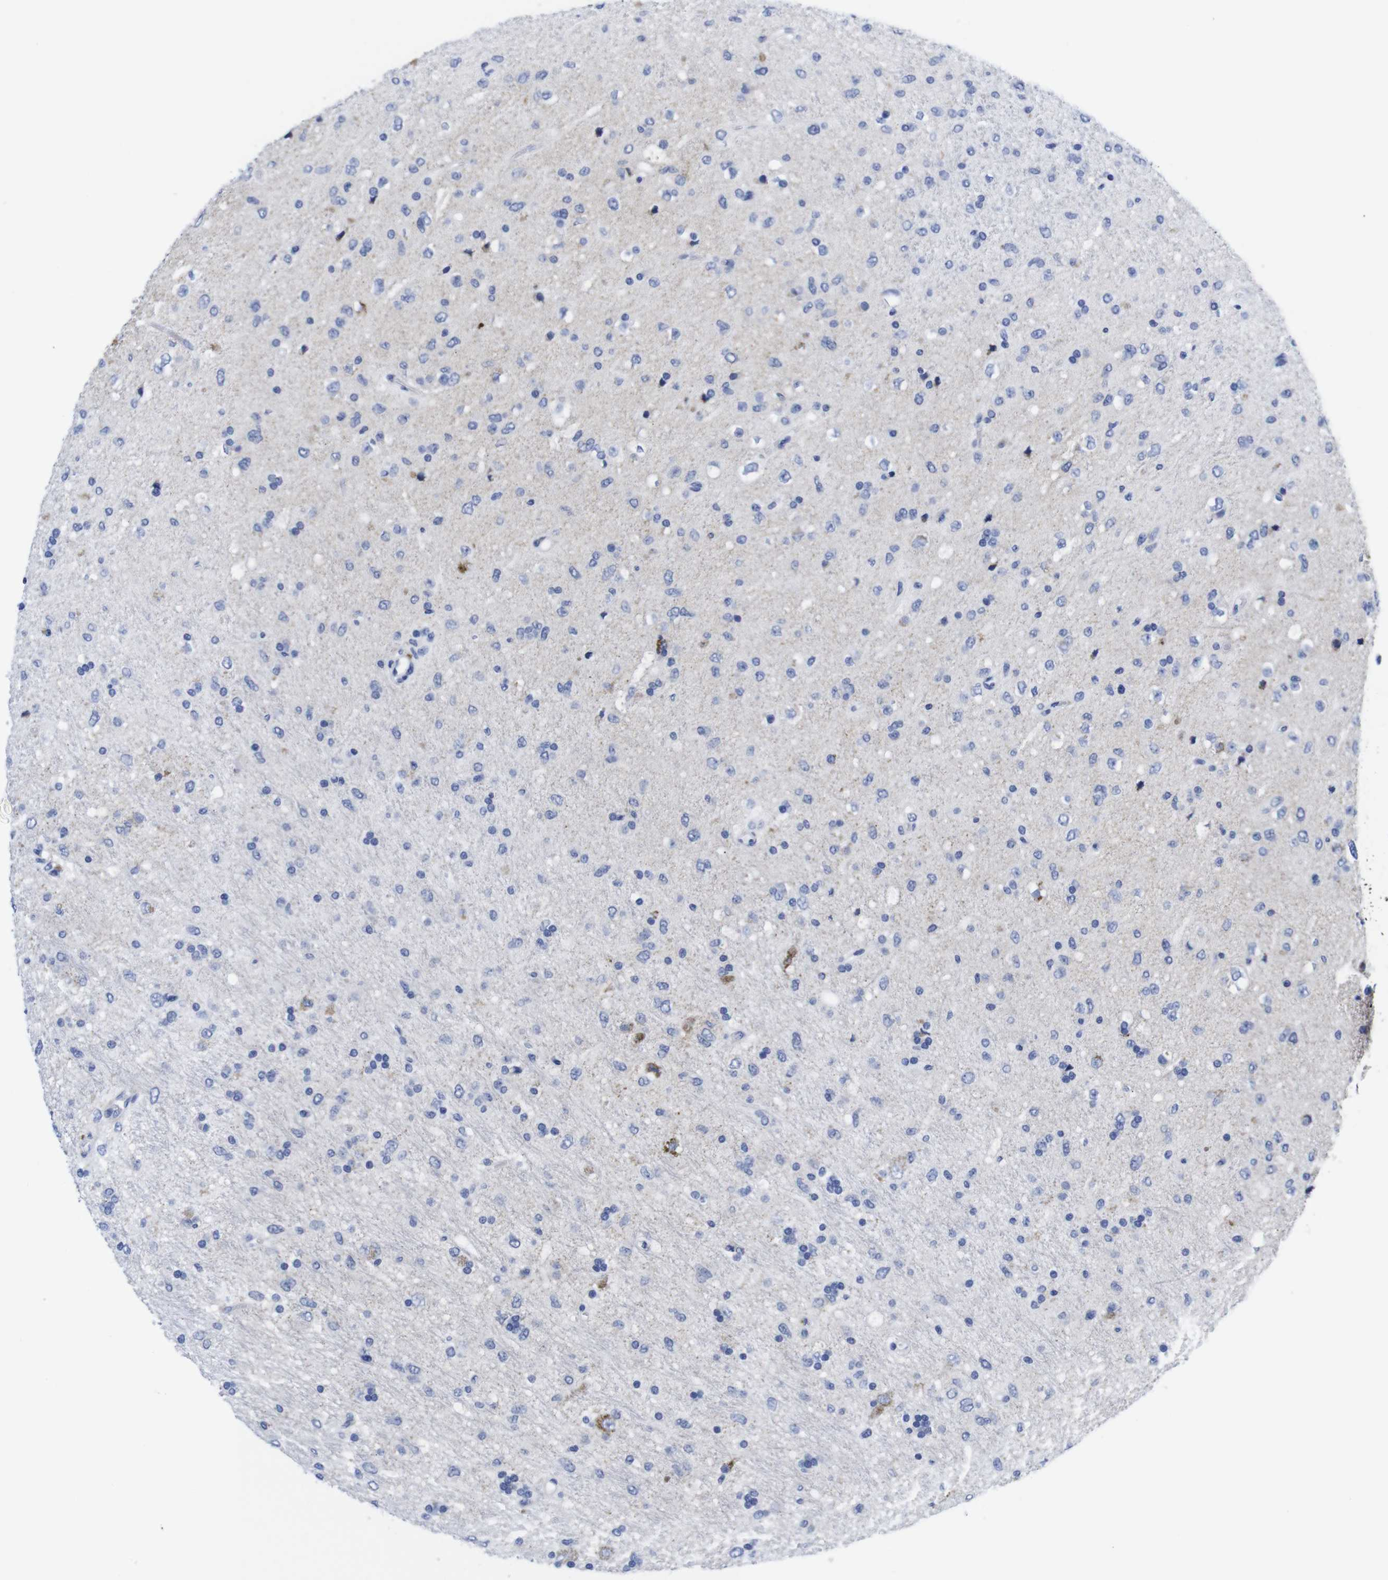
{"staining": {"intensity": "negative", "quantity": "none", "location": "none"}, "tissue": "glioma", "cell_type": "Tumor cells", "image_type": "cancer", "snomed": [{"axis": "morphology", "description": "Glioma, malignant, Low grade"}, {"axis": "topography", "description": "Brain"}], "caption": "This is an IHC micrograph of glioma. There is no positivity in tumor cells.", "gene": "LRRC55", "patient": {"sex": "male", "age": 77}}